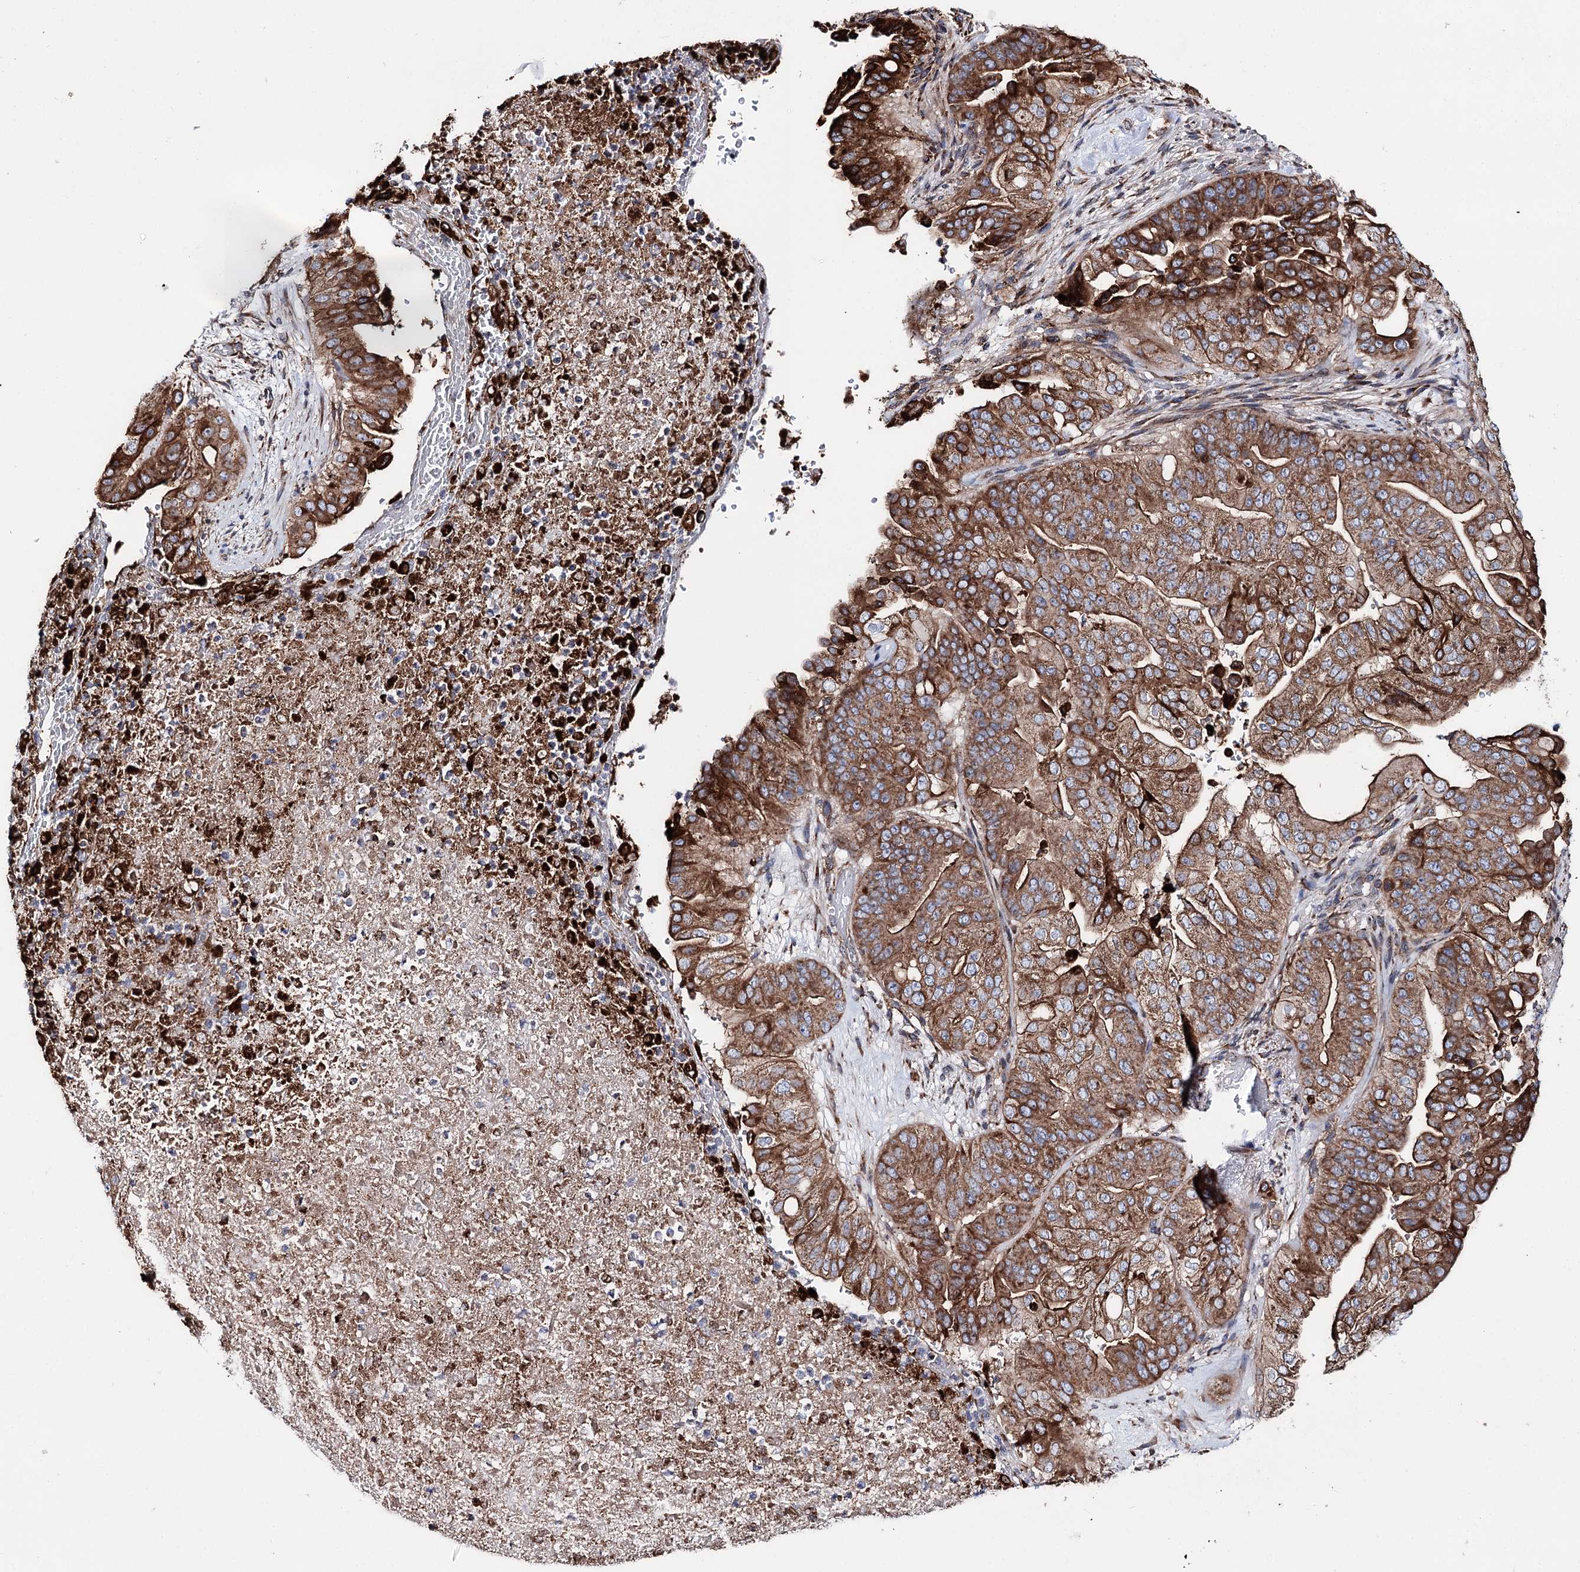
{"staining": {"intensity": "strong", "quantity": ">75%", "location": "cytoplasmic/membranous"}, "tissue": "pancreatic cancer", "cell_type": "Tumor cells", "image_type": "cancer", "snomed": [{"axis": "morphology", "description": "Adenocarcinoma, NOS"}, {"axis": "topography", "description": "Pancreas"}], "caption": "Tumor cells reveal high levels of strong cytoplasmic/membranous positivity in approximately >75% of cells in human pancreatic cancer.", "gene": "MSANTD2", "patient": {"sex": "female", "age": 77}}